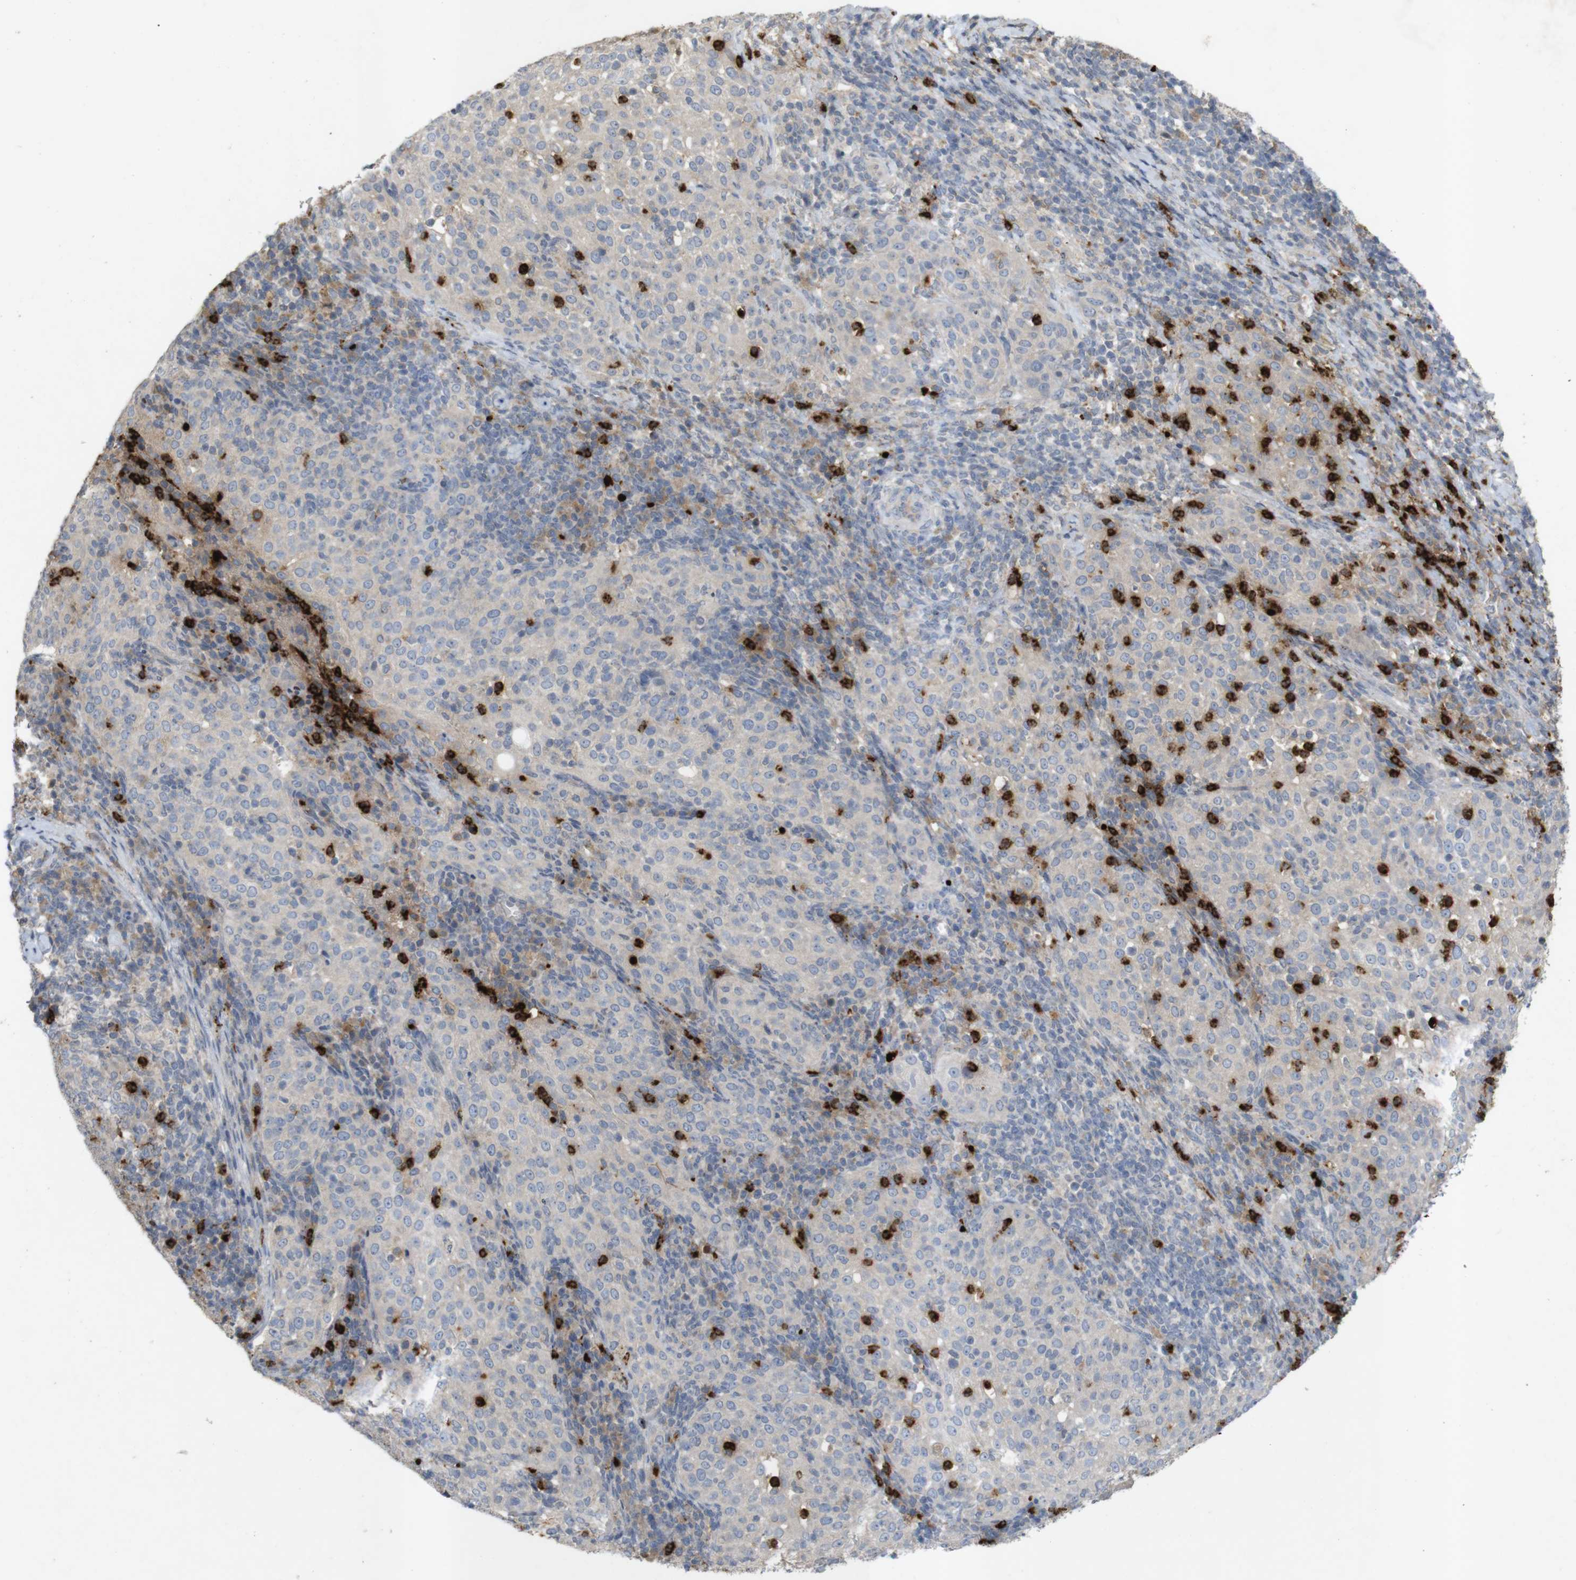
{"staining": {"intensity": "weak", "quantity": "25%-75%", "location": "cytoplasmic/membranous"}, "tissue": "cervical cancer", "cell_type": "Tumor cells", "image_type": "cancer", "snomed": [{"axis": "morphology", "description": "Squamous cell carcinoma, NOS"}, {"axis": "topography", "description": "Cervix"}], "caption": "Immunohistochemistry of cervical cancer (squamous cell carcinoma) reveals low levels of weak cytoplasmic/membranous staining in approximately 25%-75% of tumor cells.", "gene": "TSPAN14", "patient": {"sex": "female", "age": 51}}